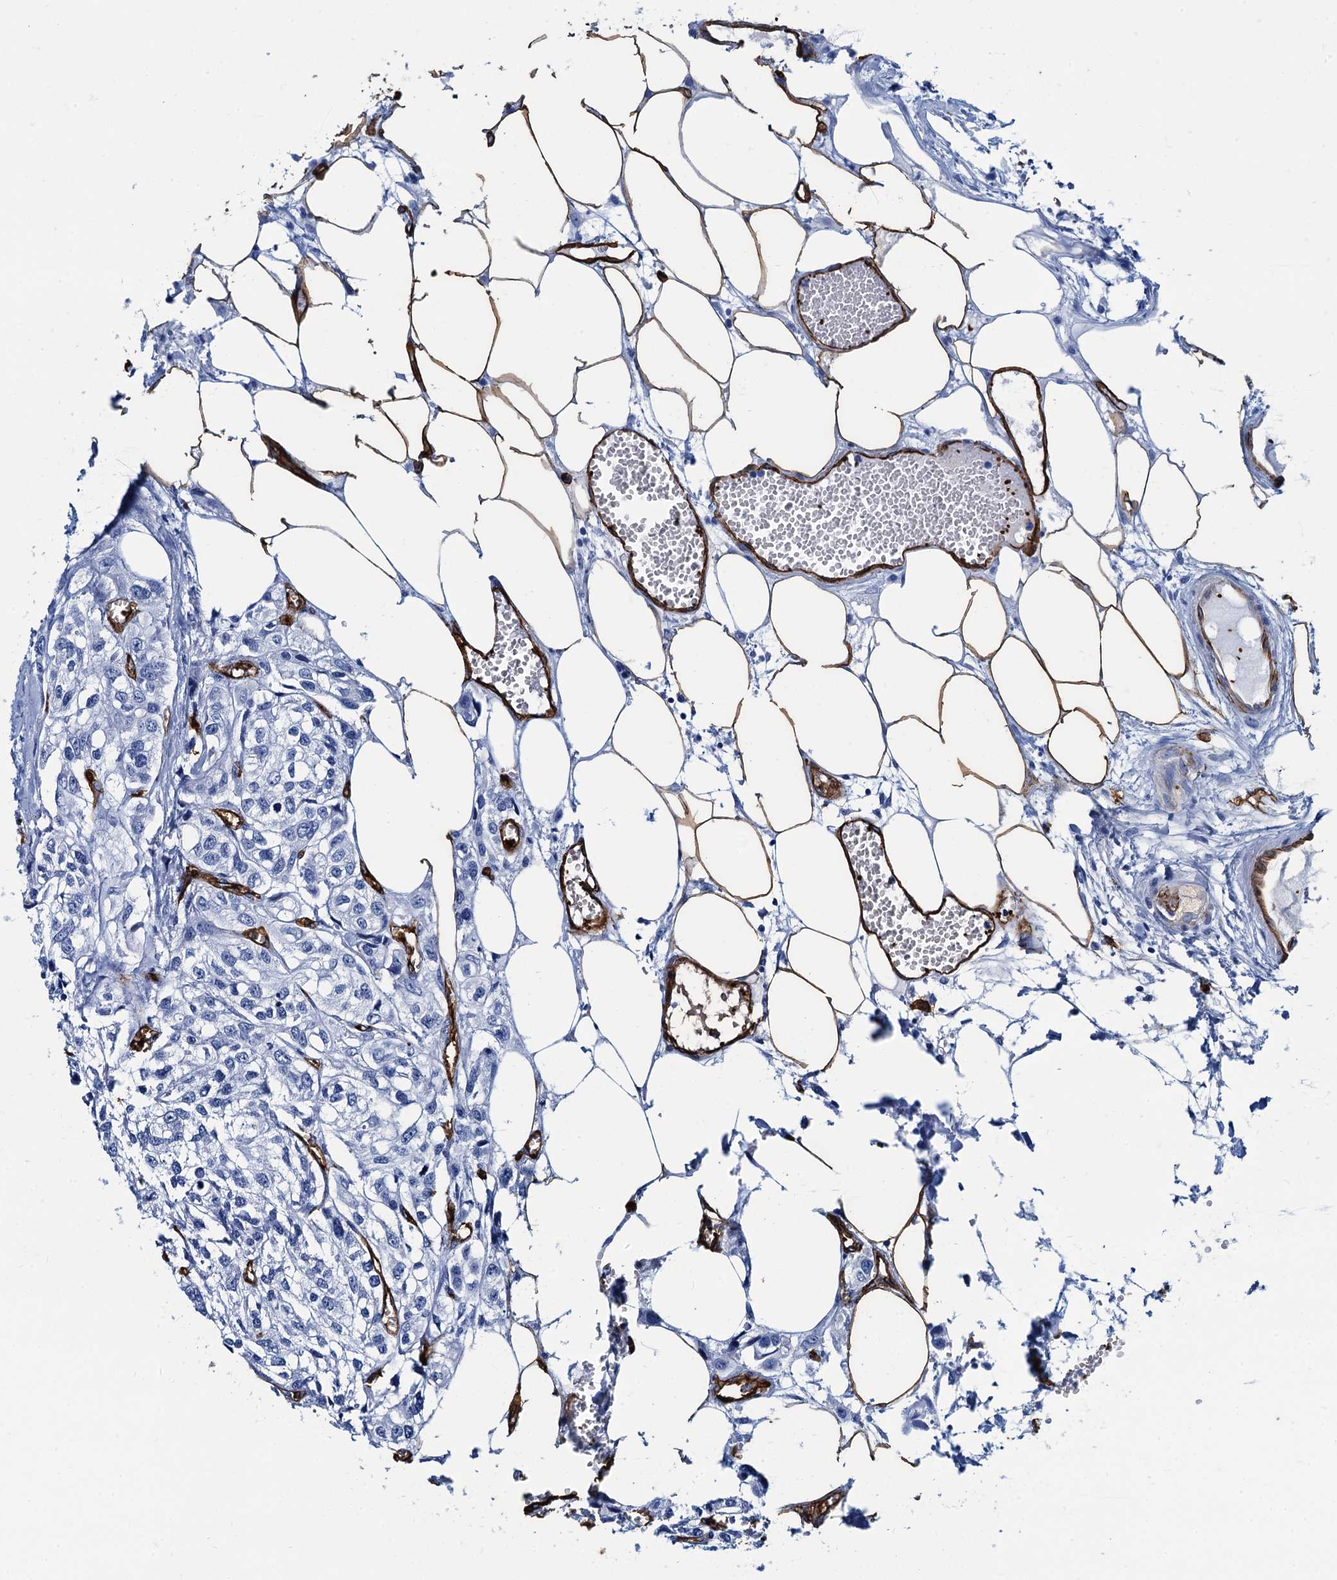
{"staining": {"intensity": "negative", "quantity": "none", "location": "none"}, "tissue": "urothelial cancer", "cell_type": "Tumor cells", "image_type": "cancer", "snomed": [{"axis": "morphology", "description": "Urothelial carcinoma, High grade"}, {"axis": "topography", "description": "Urinary bladder"}], "caption": "Tumor cells show no significant expression in high-grade urothelial carcinoma. (Stains: DAB (3,3'-diaminobenzidine) IHC with hematoxylin counter stain, Microscopy: brightfield microscopy at high magnification).", "gene": "CAVIN2", "patient": {"sex": "male", "age": 67}}